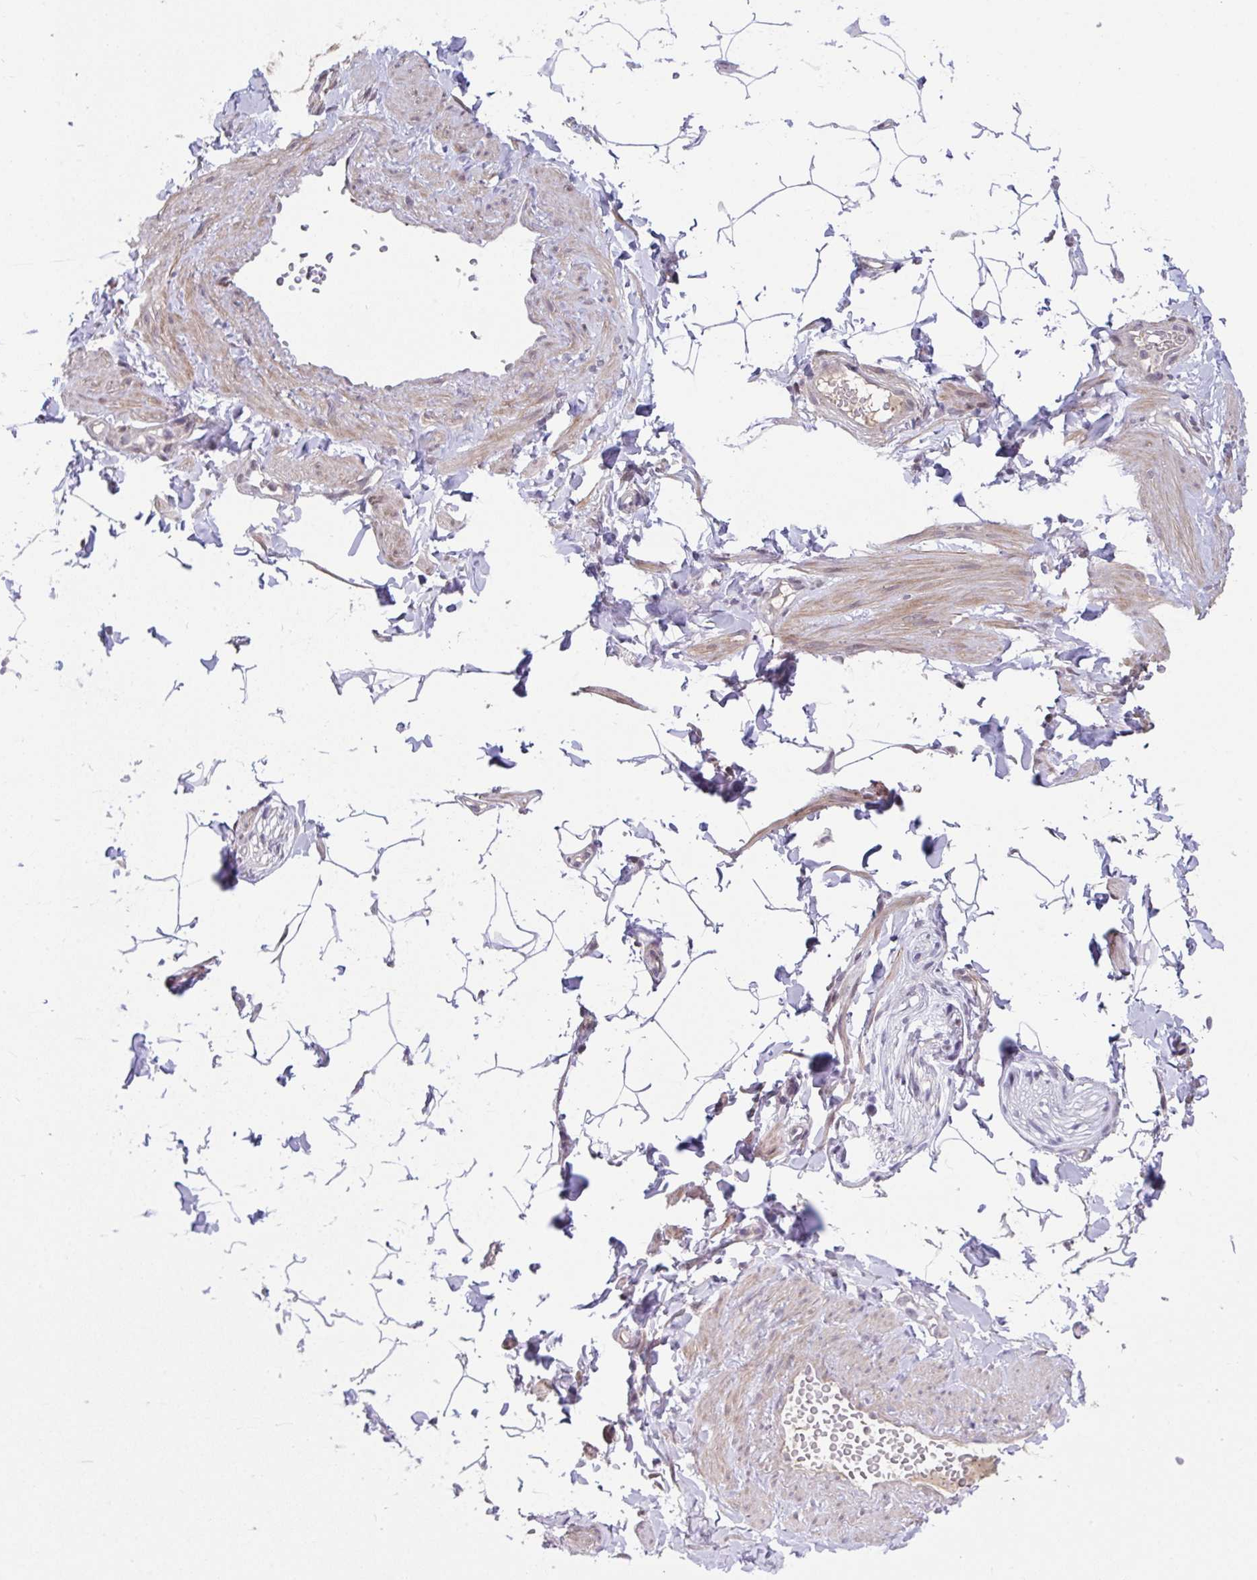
{"staining": {"intensity": "negative", "quantity": "none", "location": "none"}, "tissue": "adipose tissue", "cell_type": "Adipocytes", "image_type": "normal", "snomed": [{"axis": "morphology", "description": "Normal tissue, NOS"}, {"axis": "topography", "description": "Soft tissue"}, {"axis": "topography", "description": "Adipose tissue"}, {"axis": "topography", "description": "Vascular tissue"}, {"axis": "topography", "description": "Peripheral nerve tissue"}], "caption": "Immunohistochemistry photomicrograph of normal human adipose tissue stained for a protein (brown), which shows no positivity in adipocytes.", "gene": "RBBP6", "patient": {"sex": "male", "age": 29}}